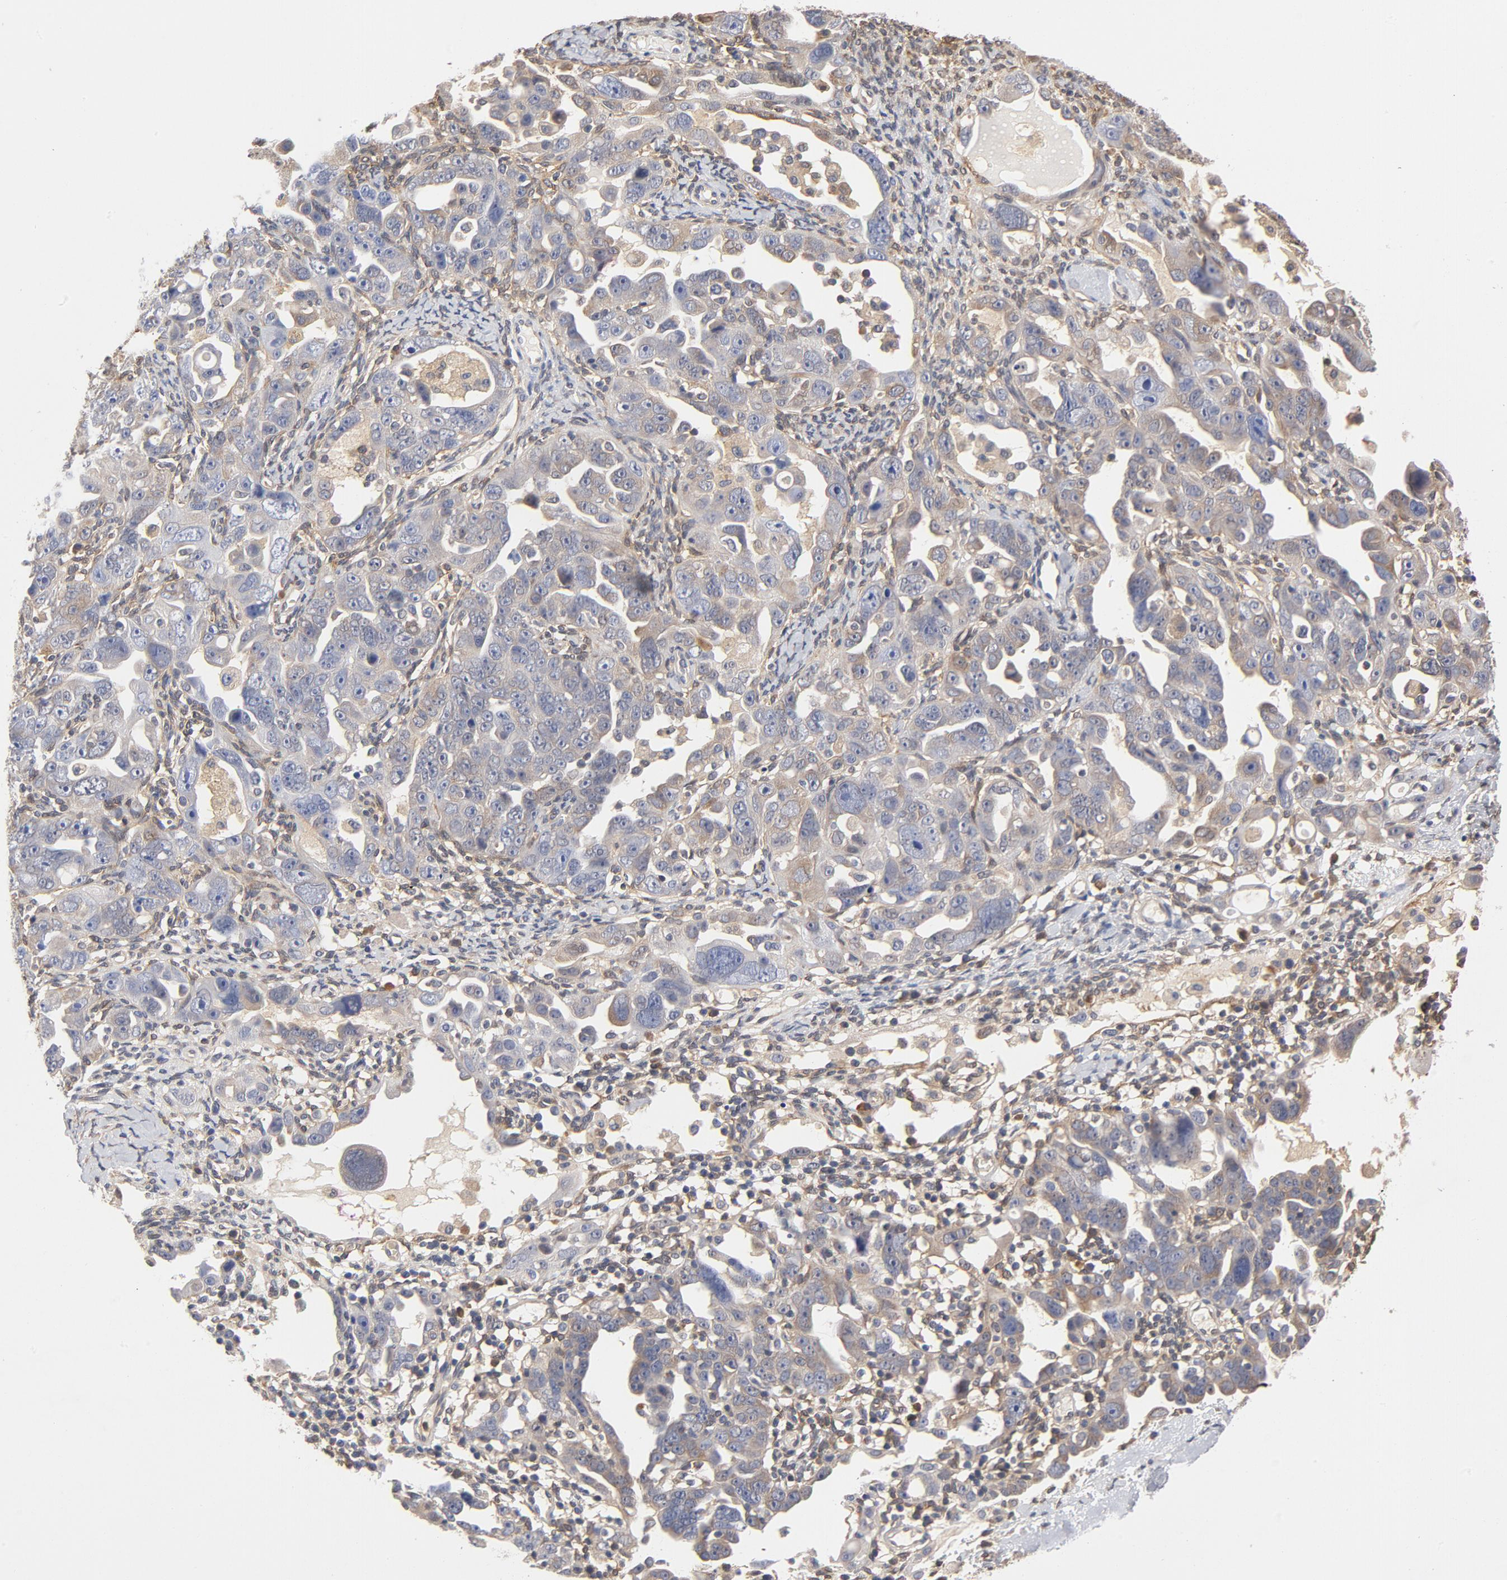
{"staining": {"intensity": "weak", "quantity": "<25%", "location": "cytoplasmic/membranous"}, "tissue": "ovarian cancer", "cell_type": "Tumor cells", "image_type": "cancer", "snomed": [{"axis": "morphology", "description": "Cystadenocarcinoma, serous, NOS"}, {"axis": "topography", "description": "Ovary"}], "caption": "Tumor cells show no significant protein expression in ovarian cancer.", "gene": "ASMTL", "patient": {"sex": "female", "age": 66}}